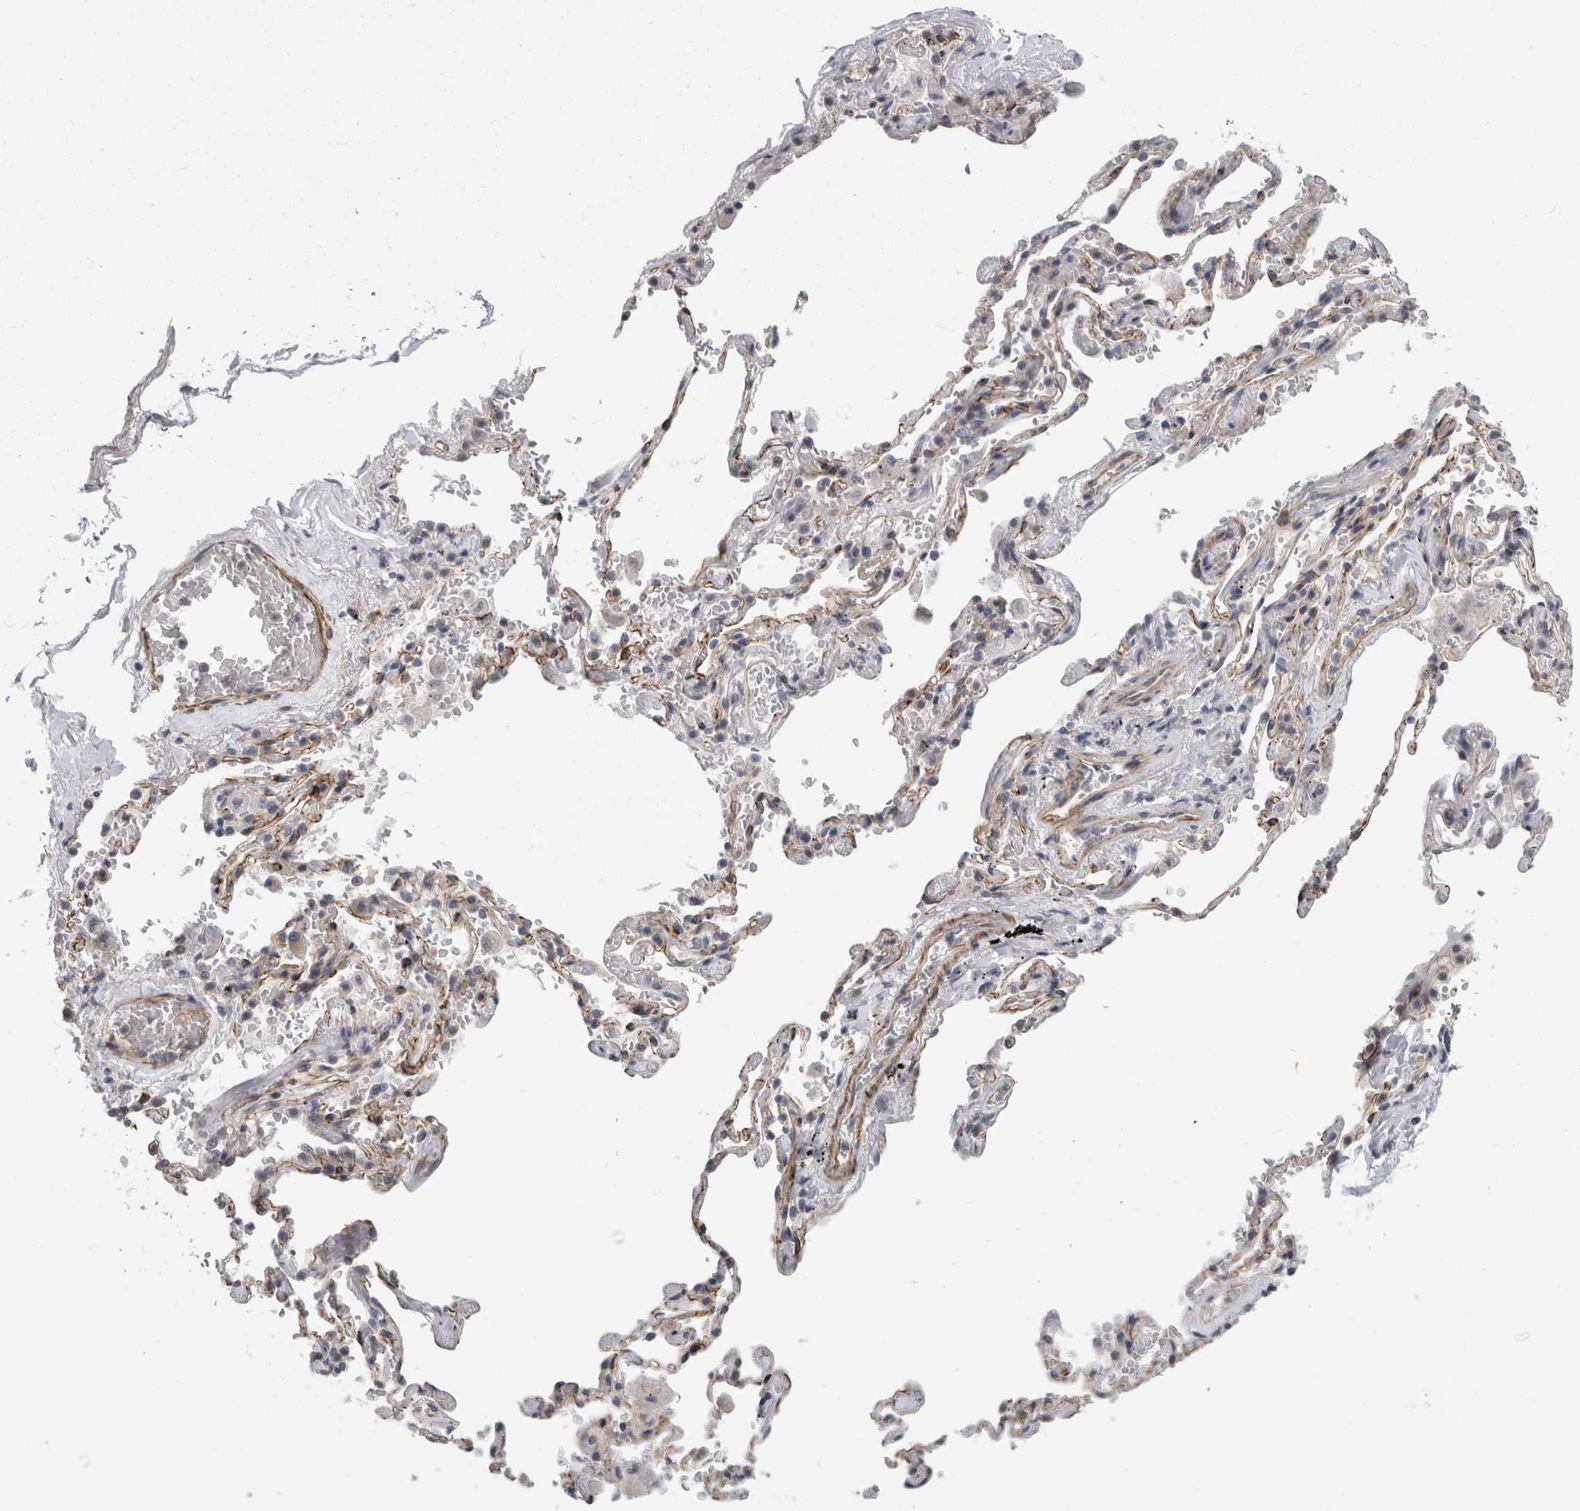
{"staining": {"intensity": "negative", "quantity": "none", "location": "none"}, "tissue": "adipose tissue", "cell_type": "Adipocytes", "image_type": "normal", "snomed": [{"axis": "morphology", "description": "Normal tissue, NOS"}, {"axis": "topography", "description": "Cartilage tissue"}, {"axis": "topography", "description": "Lung"}], "caption": "IHC of benign human adipose tissue shows no positivity in adipocytes.", "gene": "FAM83H", "patient": {"sex": "female", "age": 77}}